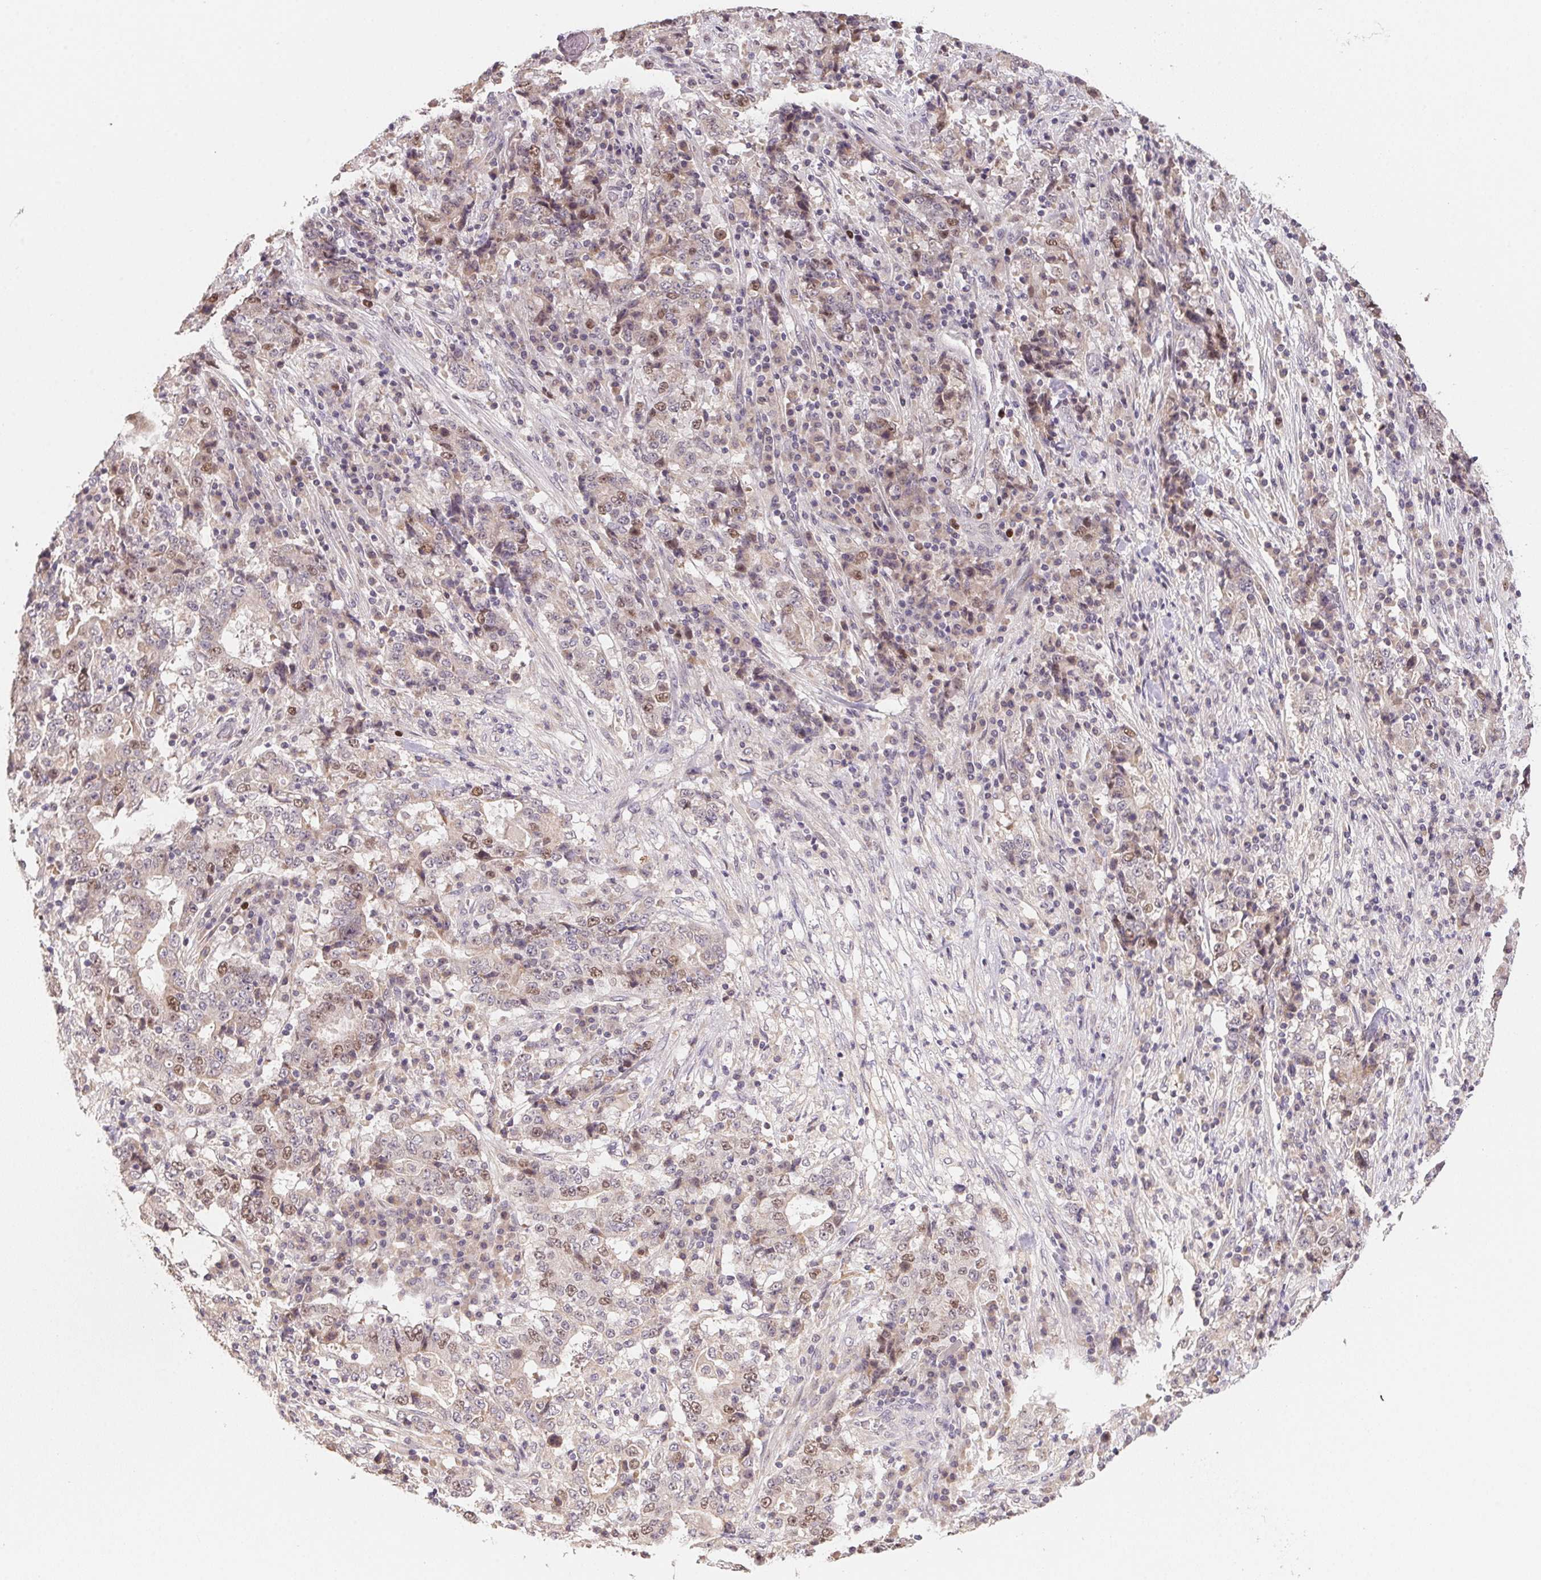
{"staining": {"intensity": "moderate", "quantity": "<25%", "location": "nuclear"}, "tissue": "stomach cancer", "cell_type": "Tumor cells", "image_type": "cancer", "snomed": [{"axis": "morphology", "description": "Normal tissue, NOS"}, {"axis": "morphology", "description": "Adenocarcinoma, NOS"}, {"axis": "topography", "description": "Stomach, upper"}, {"axis": "topography", "description": "Stomach"}], "caption": "Human stomach adenocarcinoma stained with a brown dye reveals moderate nuclear positive staining in approximately <25% of tumor cells.", "gene": "KIFC1", "patient": {"sex": "male", "age": 59}}